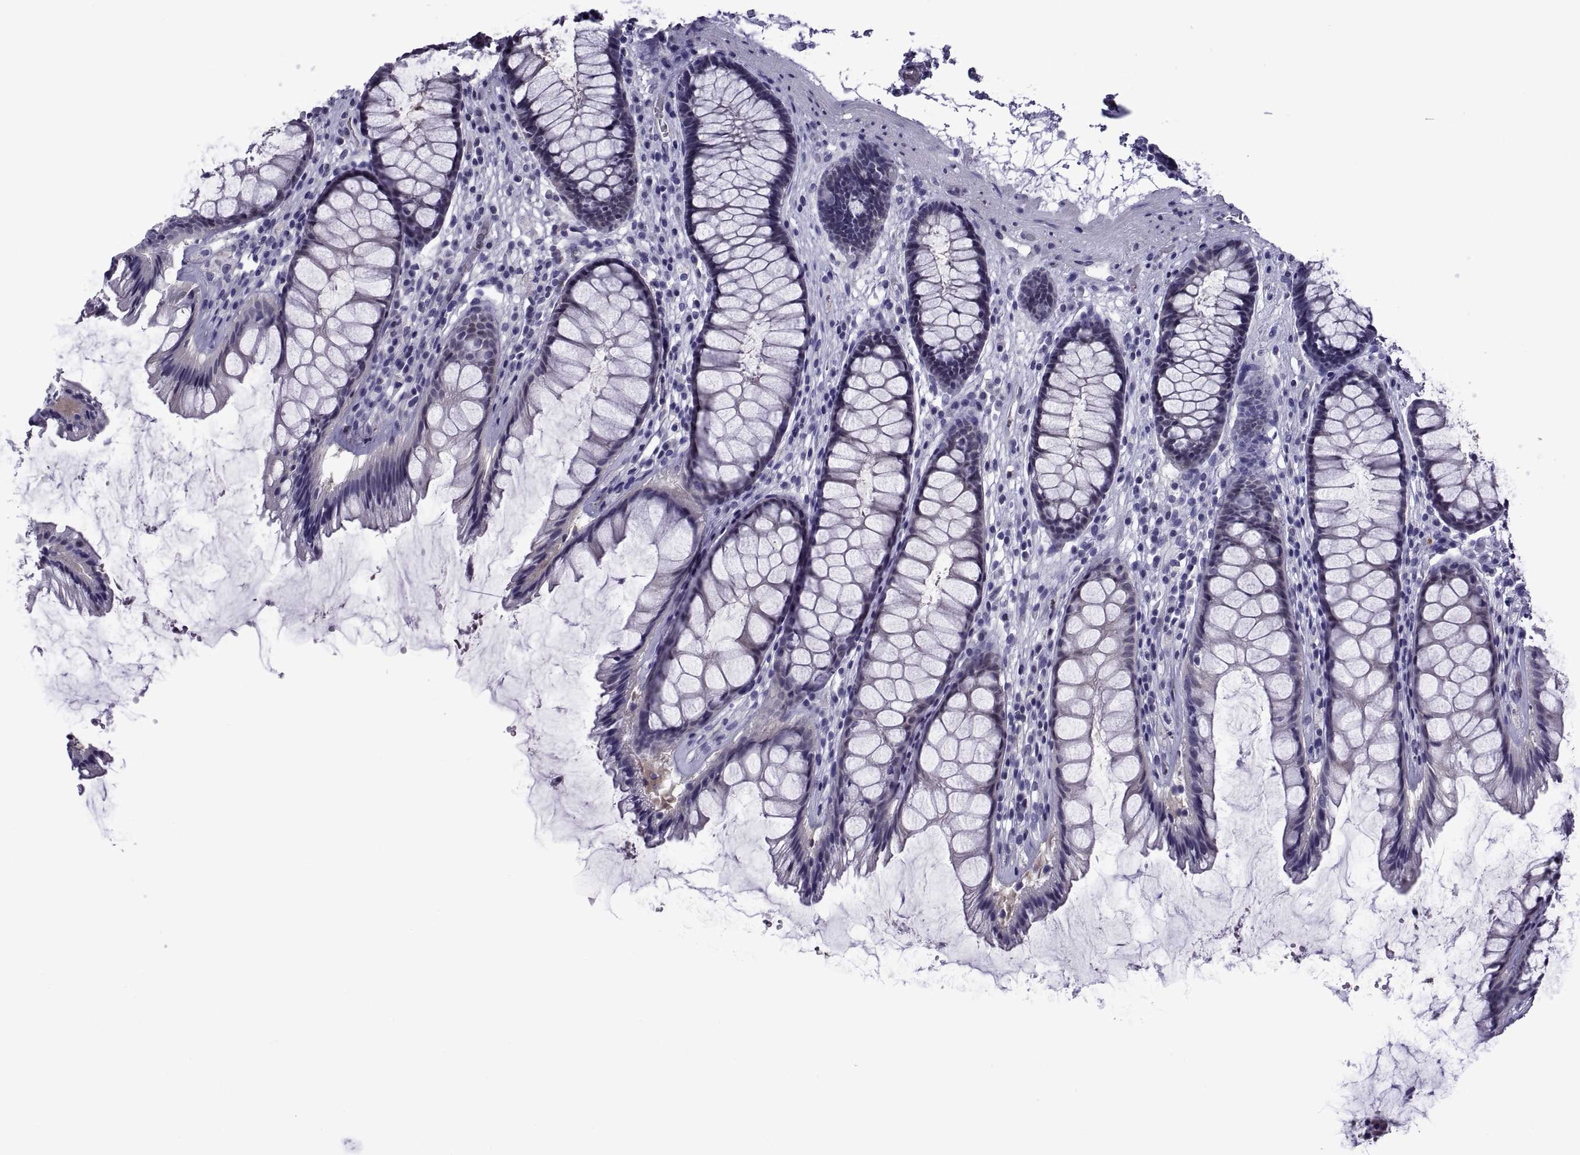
{"staining": {"intensity": "negative", "quantity": "none", "location": "none"}, "tissue": "rectum", "cell_type": "Glandular cells", "image_type": "normal", "snomed": [{"axis": "morphology", "description": "Normal tissue, NOS"}, {"axis": "topography", "description": "Rectum"}], "caption": "High power microscopy histopathology image of an immunohistochemistry photomicrograph of benign rectum, revealing no significant staining in glandular cells. (DAB (3,3'-diaminobenzidine) immunohistochemistry visualized using brightfield microscopy, high magnification).", "gene": "LCN9", "patient": {"sex": "male", "age": 72}}